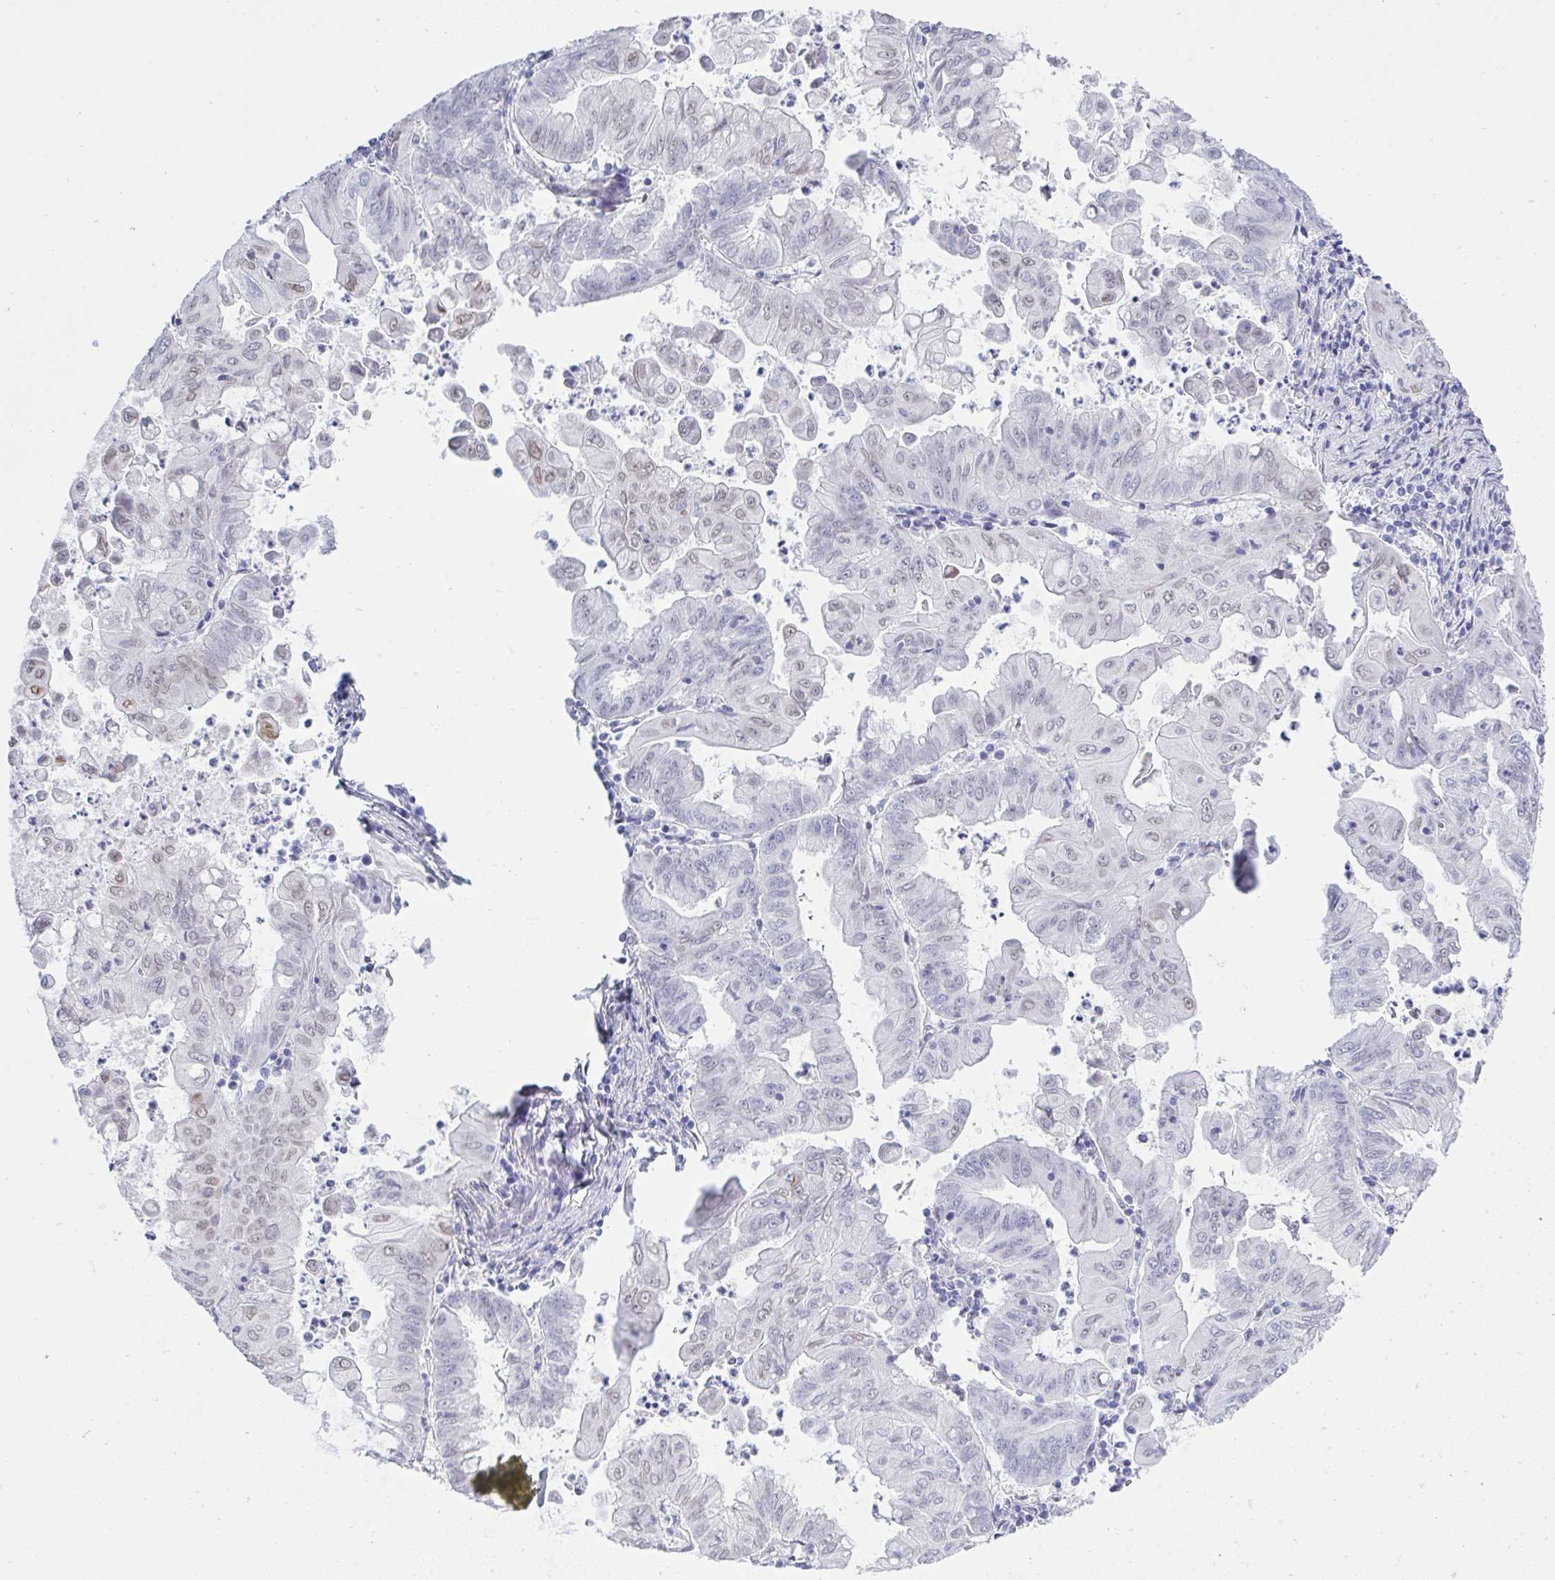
{"staining": {"intensity": "weak", "quantity": "25%-75%", "location": "nuclear"}, "tissue": "stomach cancer", "cell_type": "Tumor cells", "image_type": "cancer", "snomed": [{"axis": "morphology", "description": "Adenocarcinoma, NOS"}, {"axis": "topography", "description": "Stomach, upper"}], "caption": "An IHC histopathology image of neoplastic tissue is shown. Protein staining in brown shows weak nuclear positivity in stomach cancer (adenocarcinoma) within tumor cells.", "gene": "MFSD4A", "patient": {"sex": "male", "age": 80}}